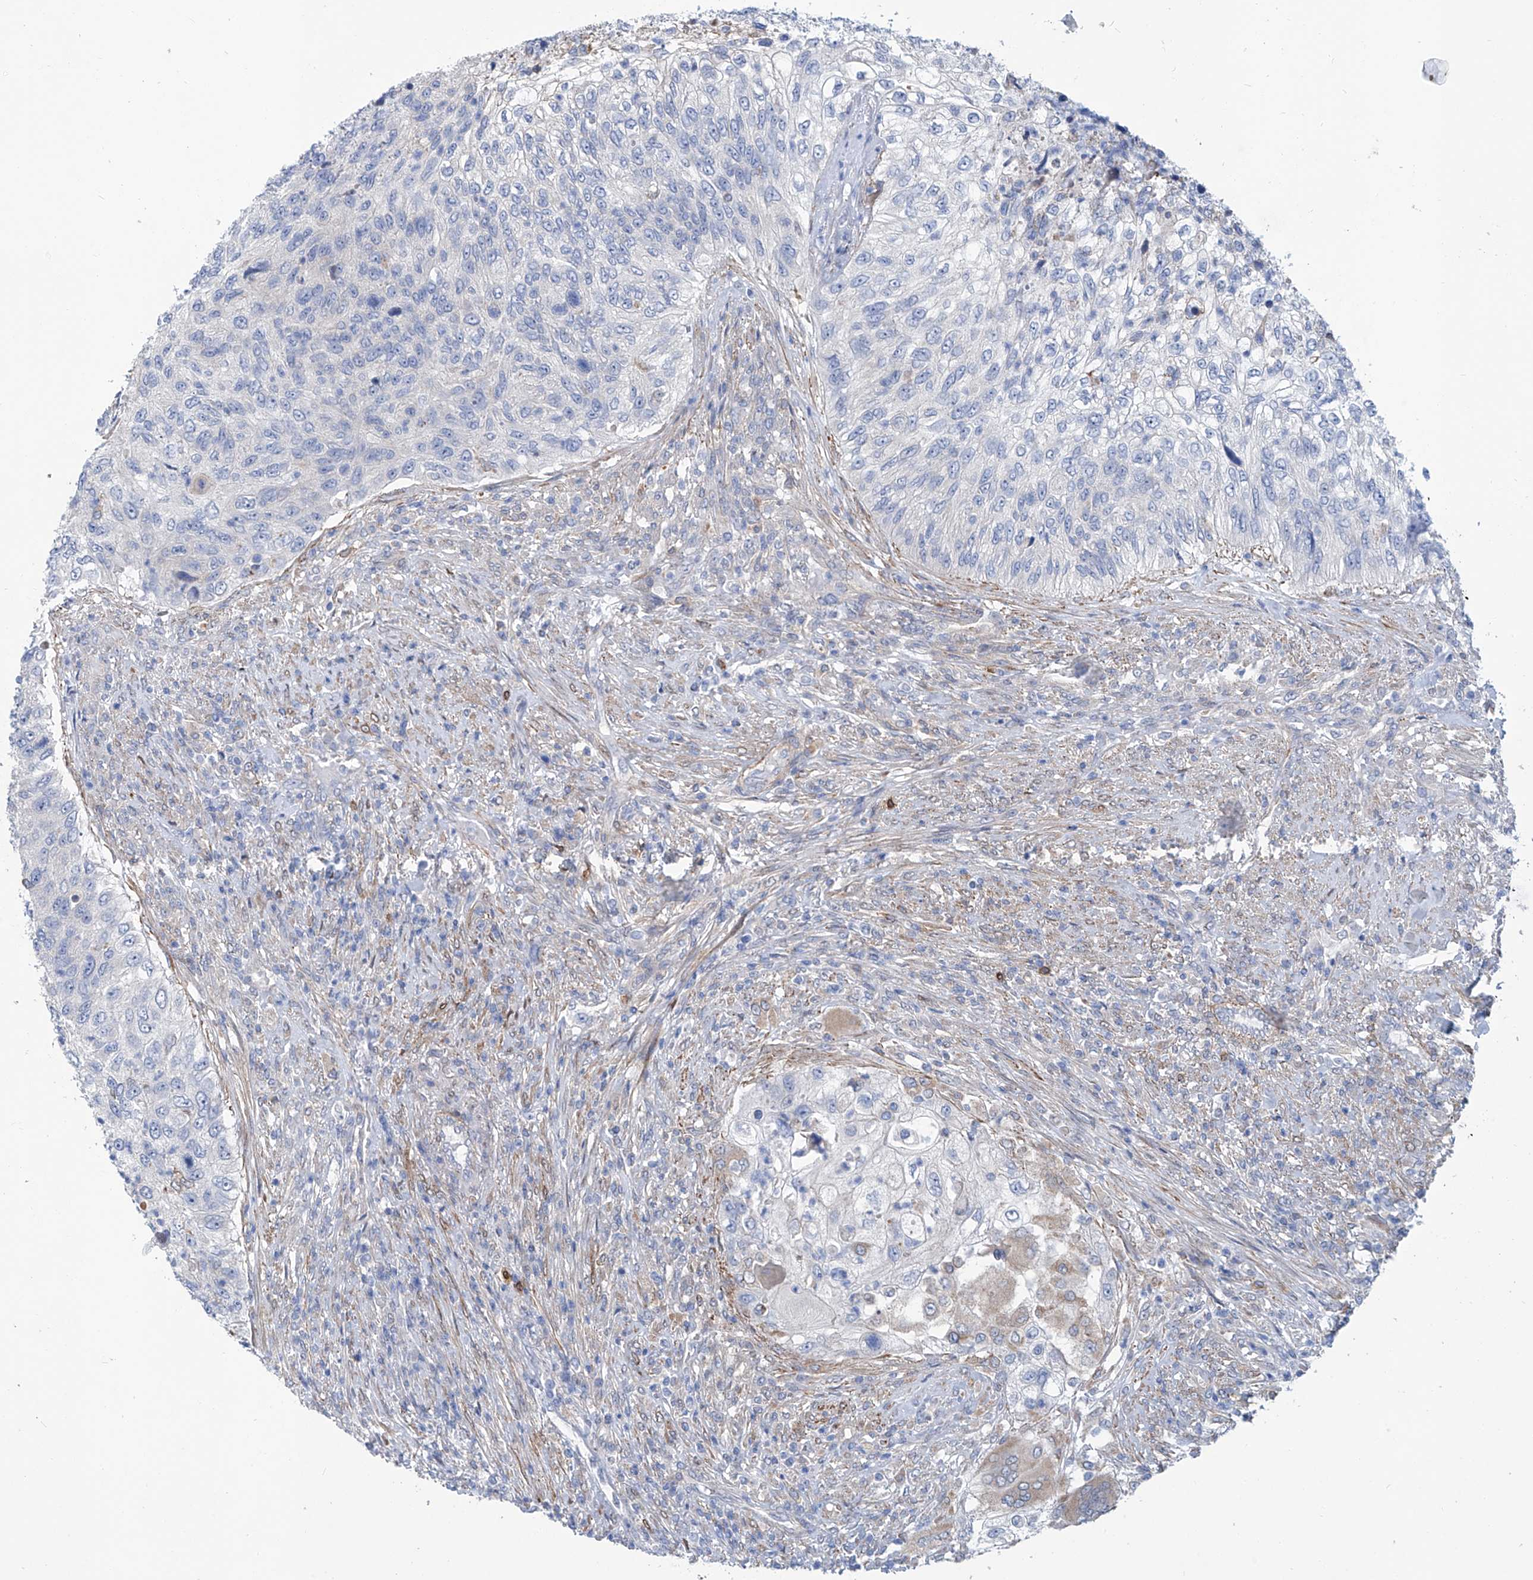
{"staining": {"intensity": "negative", "quantity": "none", "location": "none"}, "tissue": "urothelial cancer", "cell_type": "Tumor cells", "image_type": "cancer", "snomed": [{"axis": "morphology", "description": "Urothelial carcinoma, High grade"}, {"axis": "topography", "description": "Urinary bladder"}], "caption": "An immunohistochemistry (IHC) image of urothelial carcinoma (high-grade) is shown. There is no staining in tumor cells of urothelial carcinoma (high-grade).", "gene": "TNN", "patient": {"sex": "female", "age": 60}}